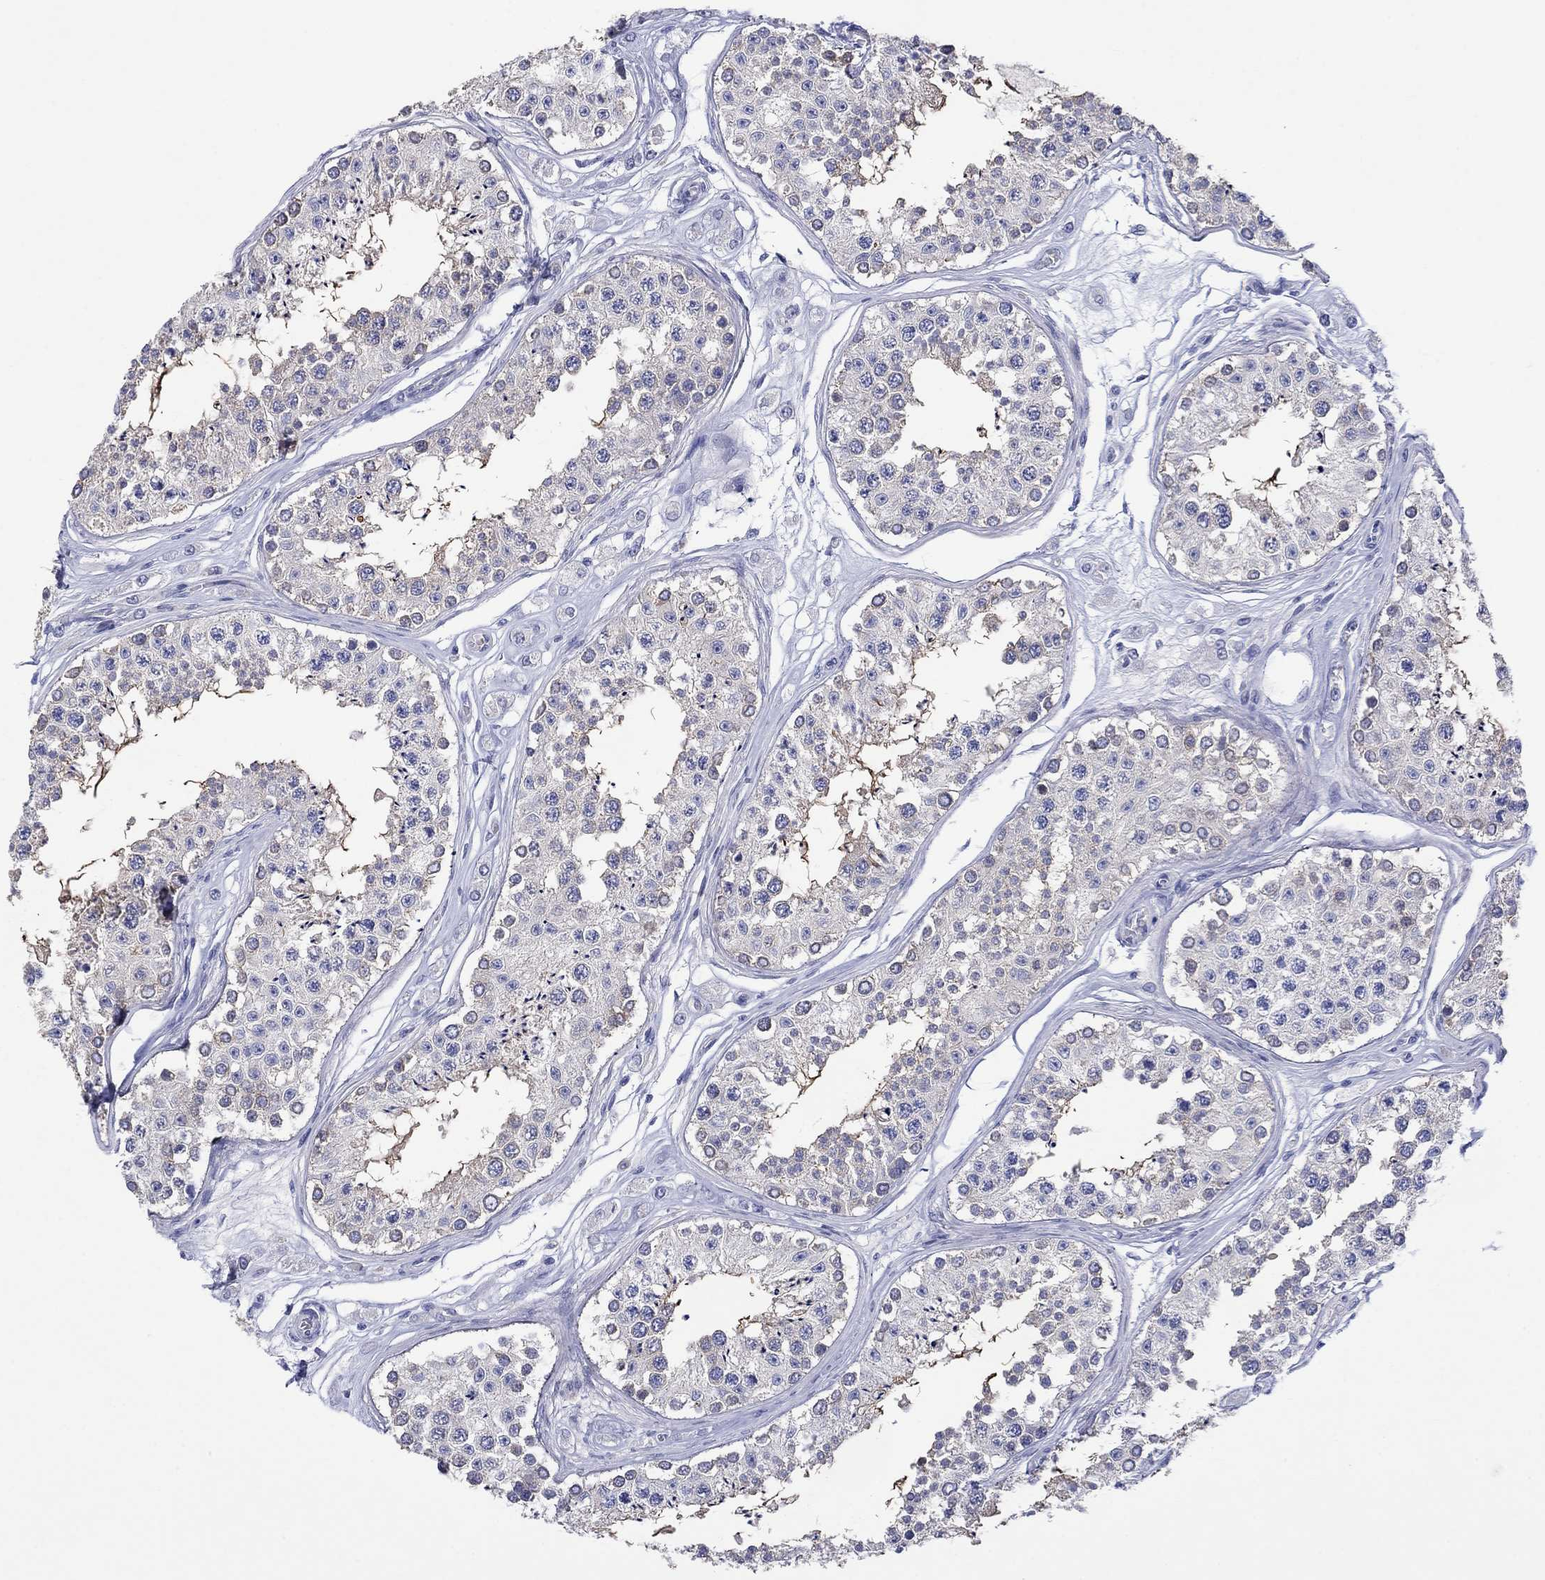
{"staining": {"intensity": "strong", "quantity": "<25%", "location": "cytoplasmic/membranous,nuclear"}, "tissue": "testis", "cell_type": "Cells in seminiferous ducts", "image_type": "normal", "snomed": [{"axis": "morphology", "description": "Normal tissue, NOS"}, {"axis": "topography", "description": "Testis"}], "caption": "A histopathology image showing strong cytoplasmic/membranous,nuclear positivity in approximately <25% of cells in seminiferous ducts in benign testis, as visualized by brown immunohistochemical staining.", "gene": "TPRN", "patient": {"sex": "male", "age": 25}}